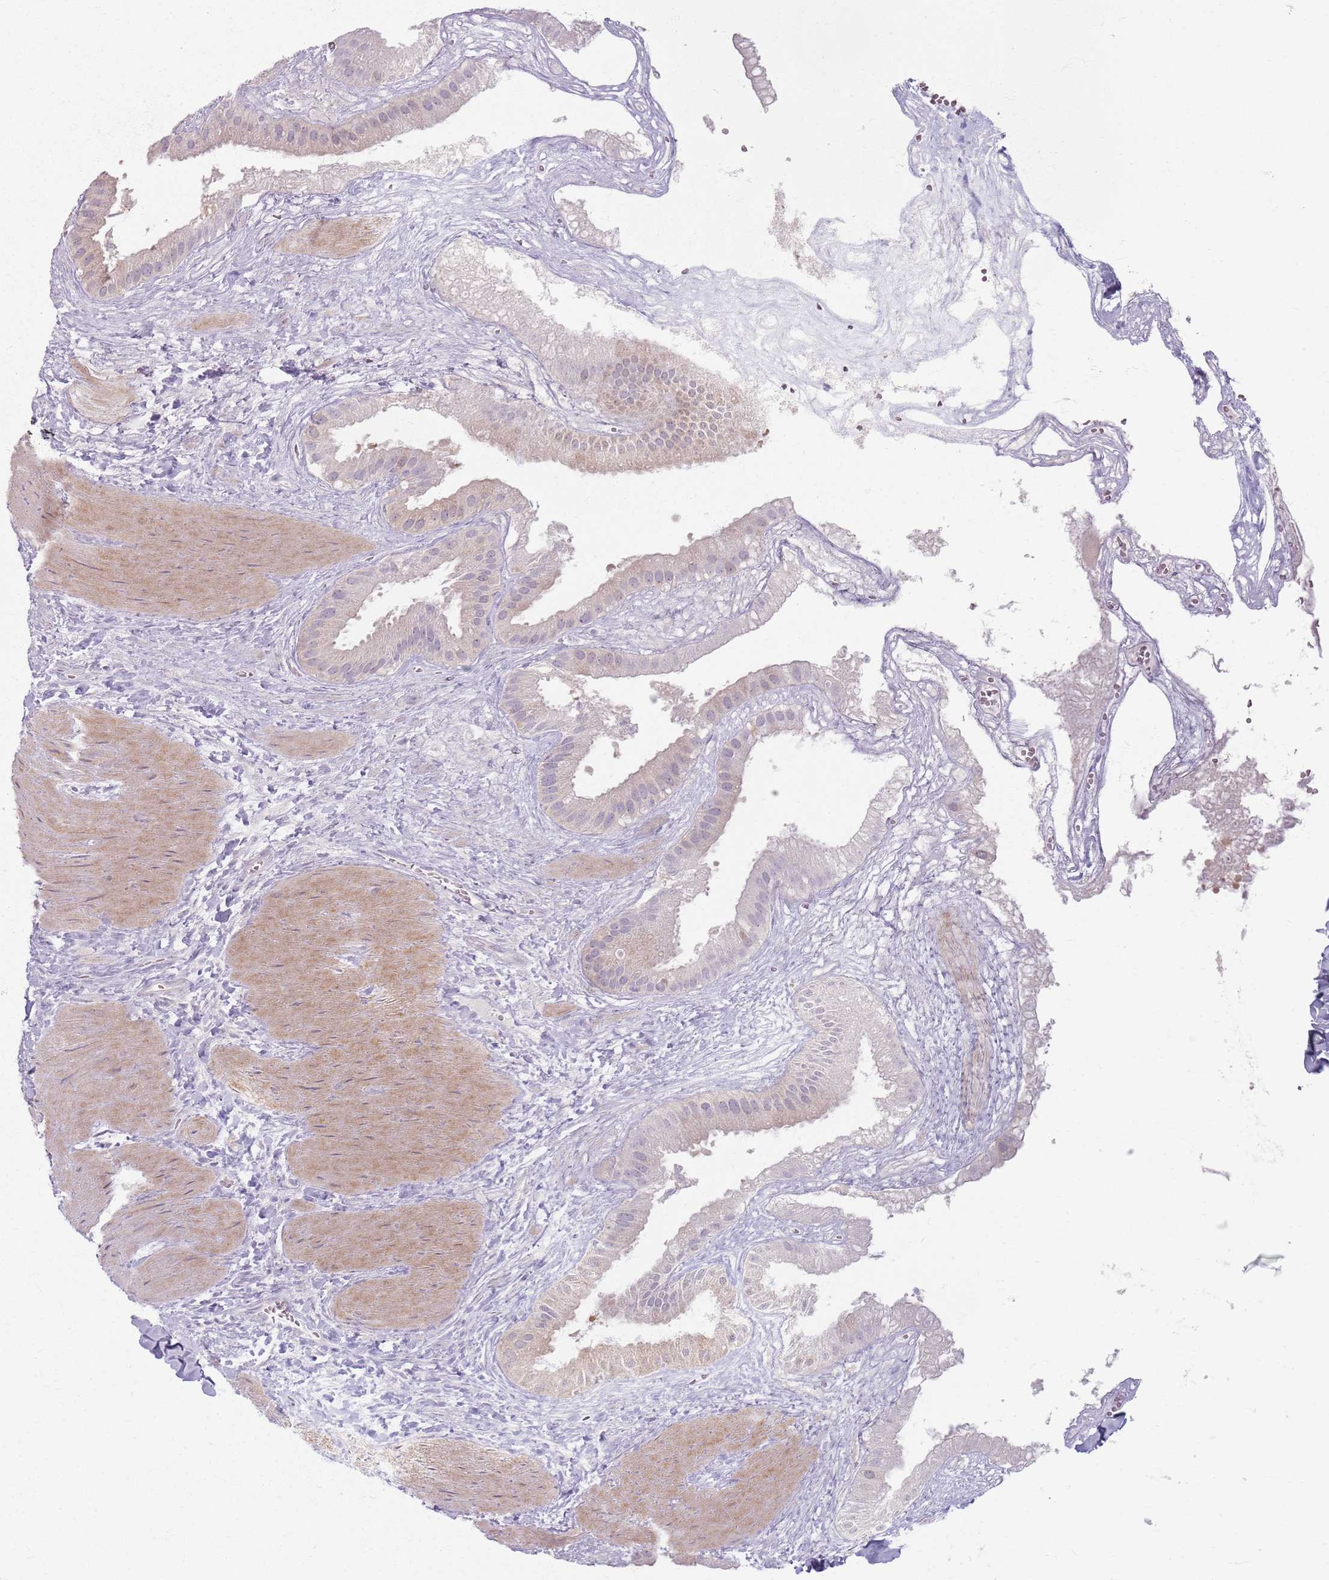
{"staining": {"intensity": "weak", "quantity": "25%-75%", "location": "cytoplasmic/membranous"}, "tissue": "gallbladder", "cell_type": "Glandular cells", "image_type": "normal", "snomed": [{"axis": "morphology", "description": "Normal tissue, NOS"}, {"axis": "topography", "description": "Gallbladder"}], "caption": "This image displays immunohistochemistry (IHC) staining of normal gallbladder, with low weak cytoplasmic/membranous expression in approximately 25%-75% of glandular cells.", "gene": "CRIPT", "patient": {"sex": "male", "age": 55}}